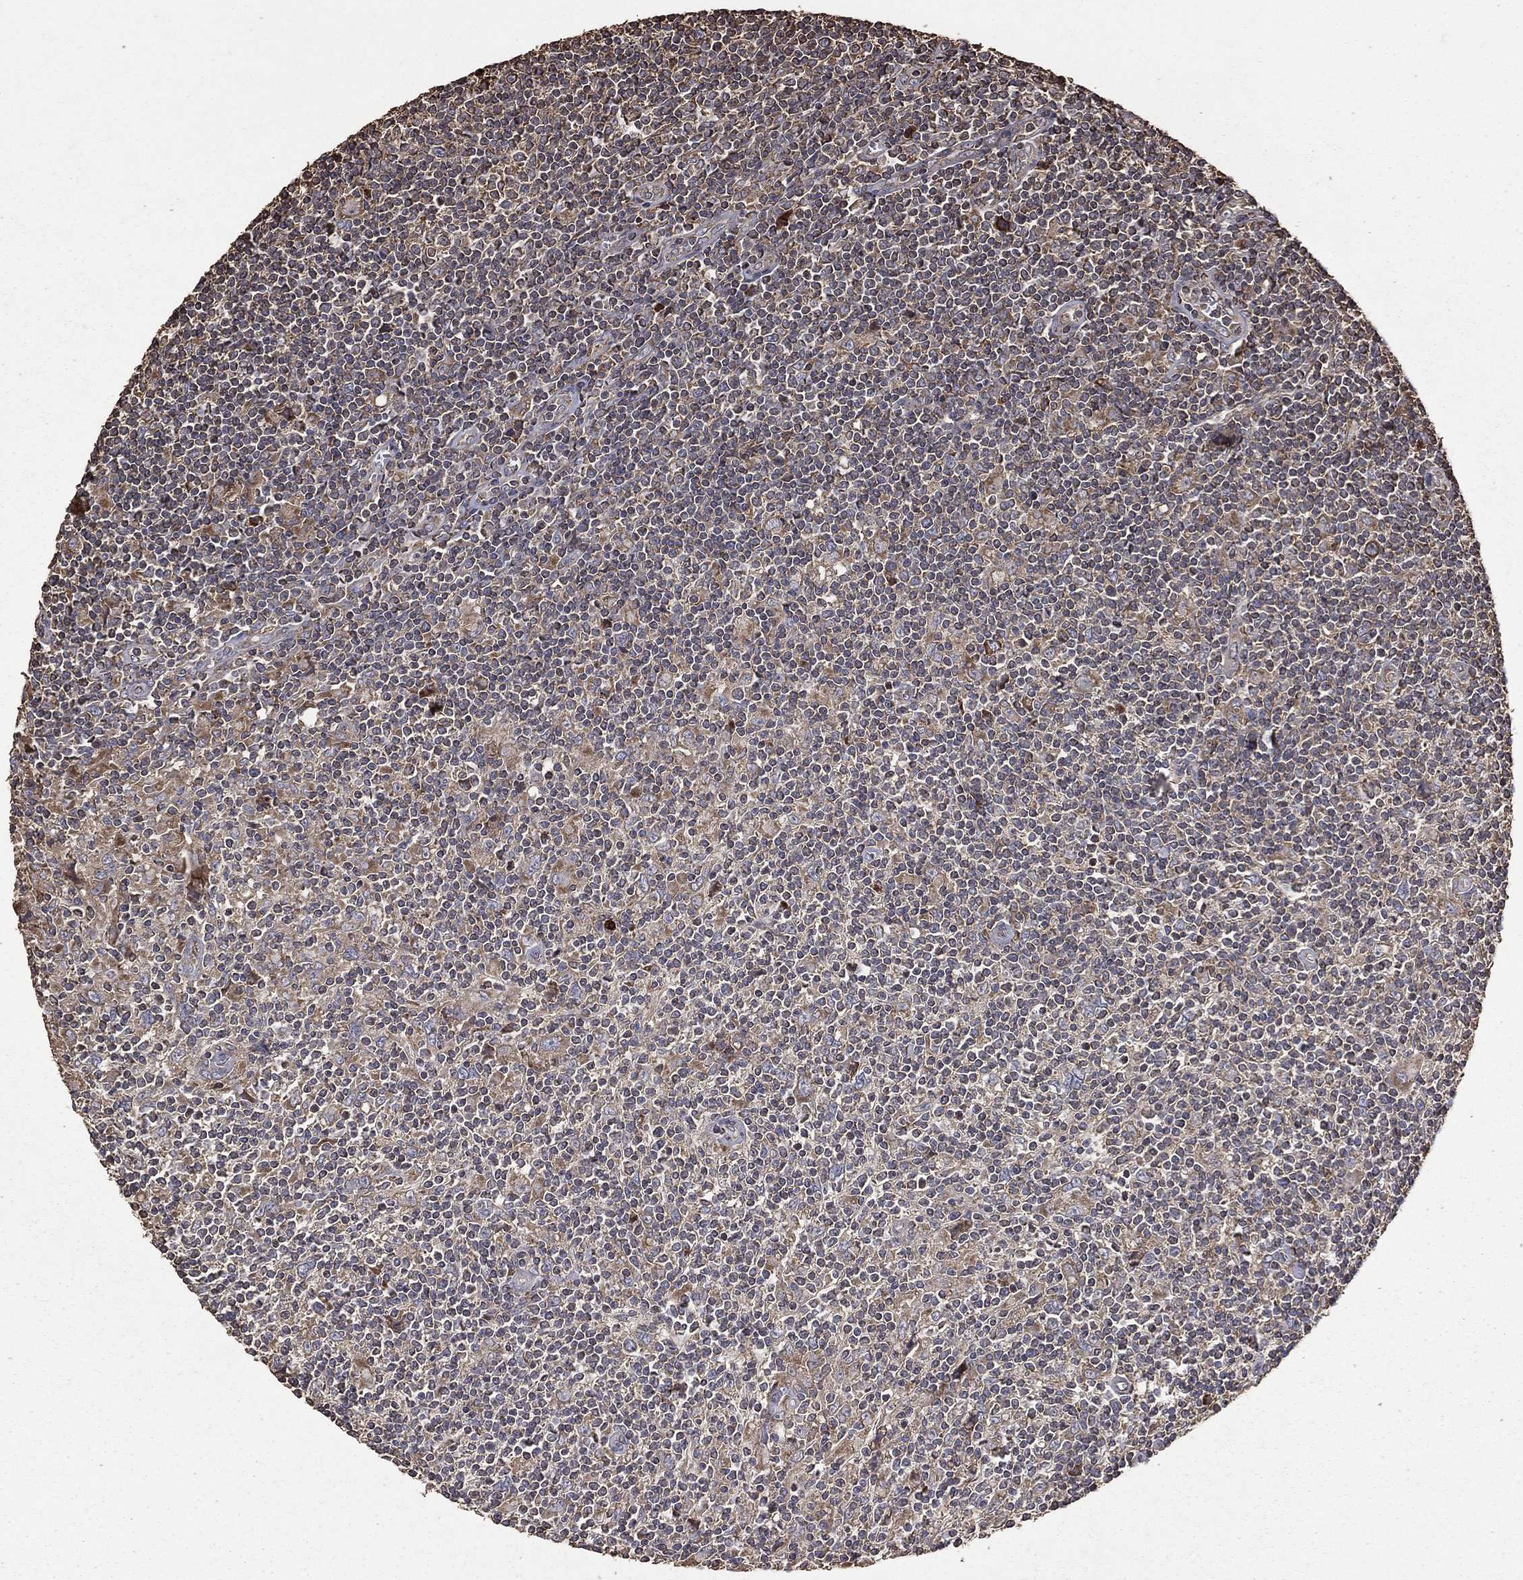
{"staining": {"intensity": "moderate", "quantity": "<25%", "location": "cytoplasmic/membranous"}, "tissue": "lymphoma", "cell_type": "Tumor cells", "image_type": "cancer", "snomed": [{"axis": "morphology", "description": "Hodgkin's disease, NOS"}, {"axis": "topography", "description": "Lymph node"}], "caption": "Approximately <25% of tumor cells in lymphoma reveal moderate cytoplasmic/membranous protein expression as visualized by brown immunohistochemical staining.", "gene": "METTL27", "patient": {"sex": "male", "age": 40}}